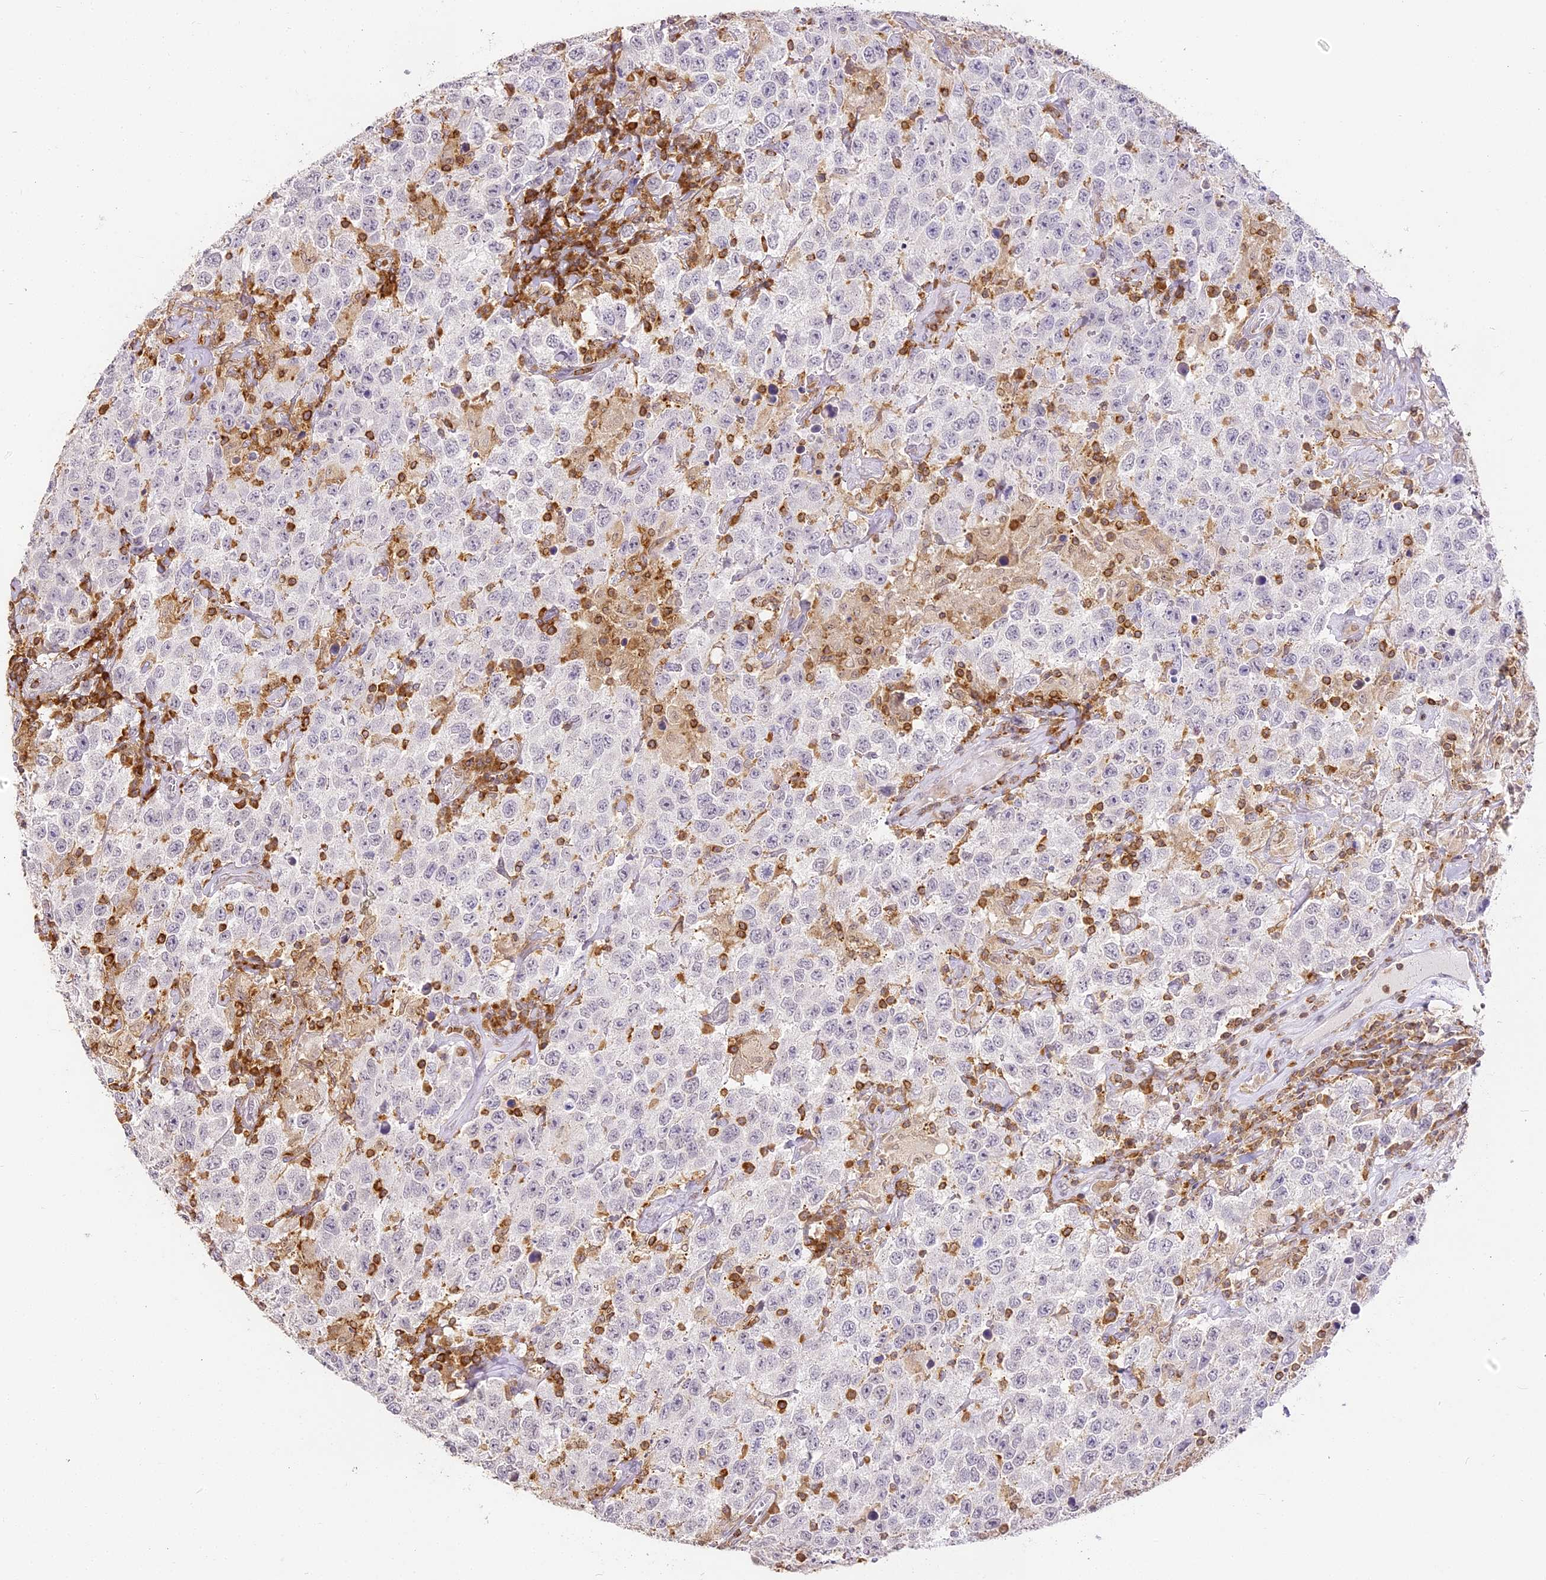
{"staining": {"intensity": "negative", "quantity": "none", "location": "none"}, "tissue": "testis cancer", "cell_type": "Tumor cells", "image_type": "cancer", "snomed": [{"axis": "morphology", "description": "Seminoma, NOS"}, {"axis": "topography", "description": "Testis"}], "caption": "This is a micrograph of immunohistochemistry staining of testis seminoma, which shows no expression in tumor cells.", "gene": "DOCK2", "patient": {"sex": "male", "age": 41}}